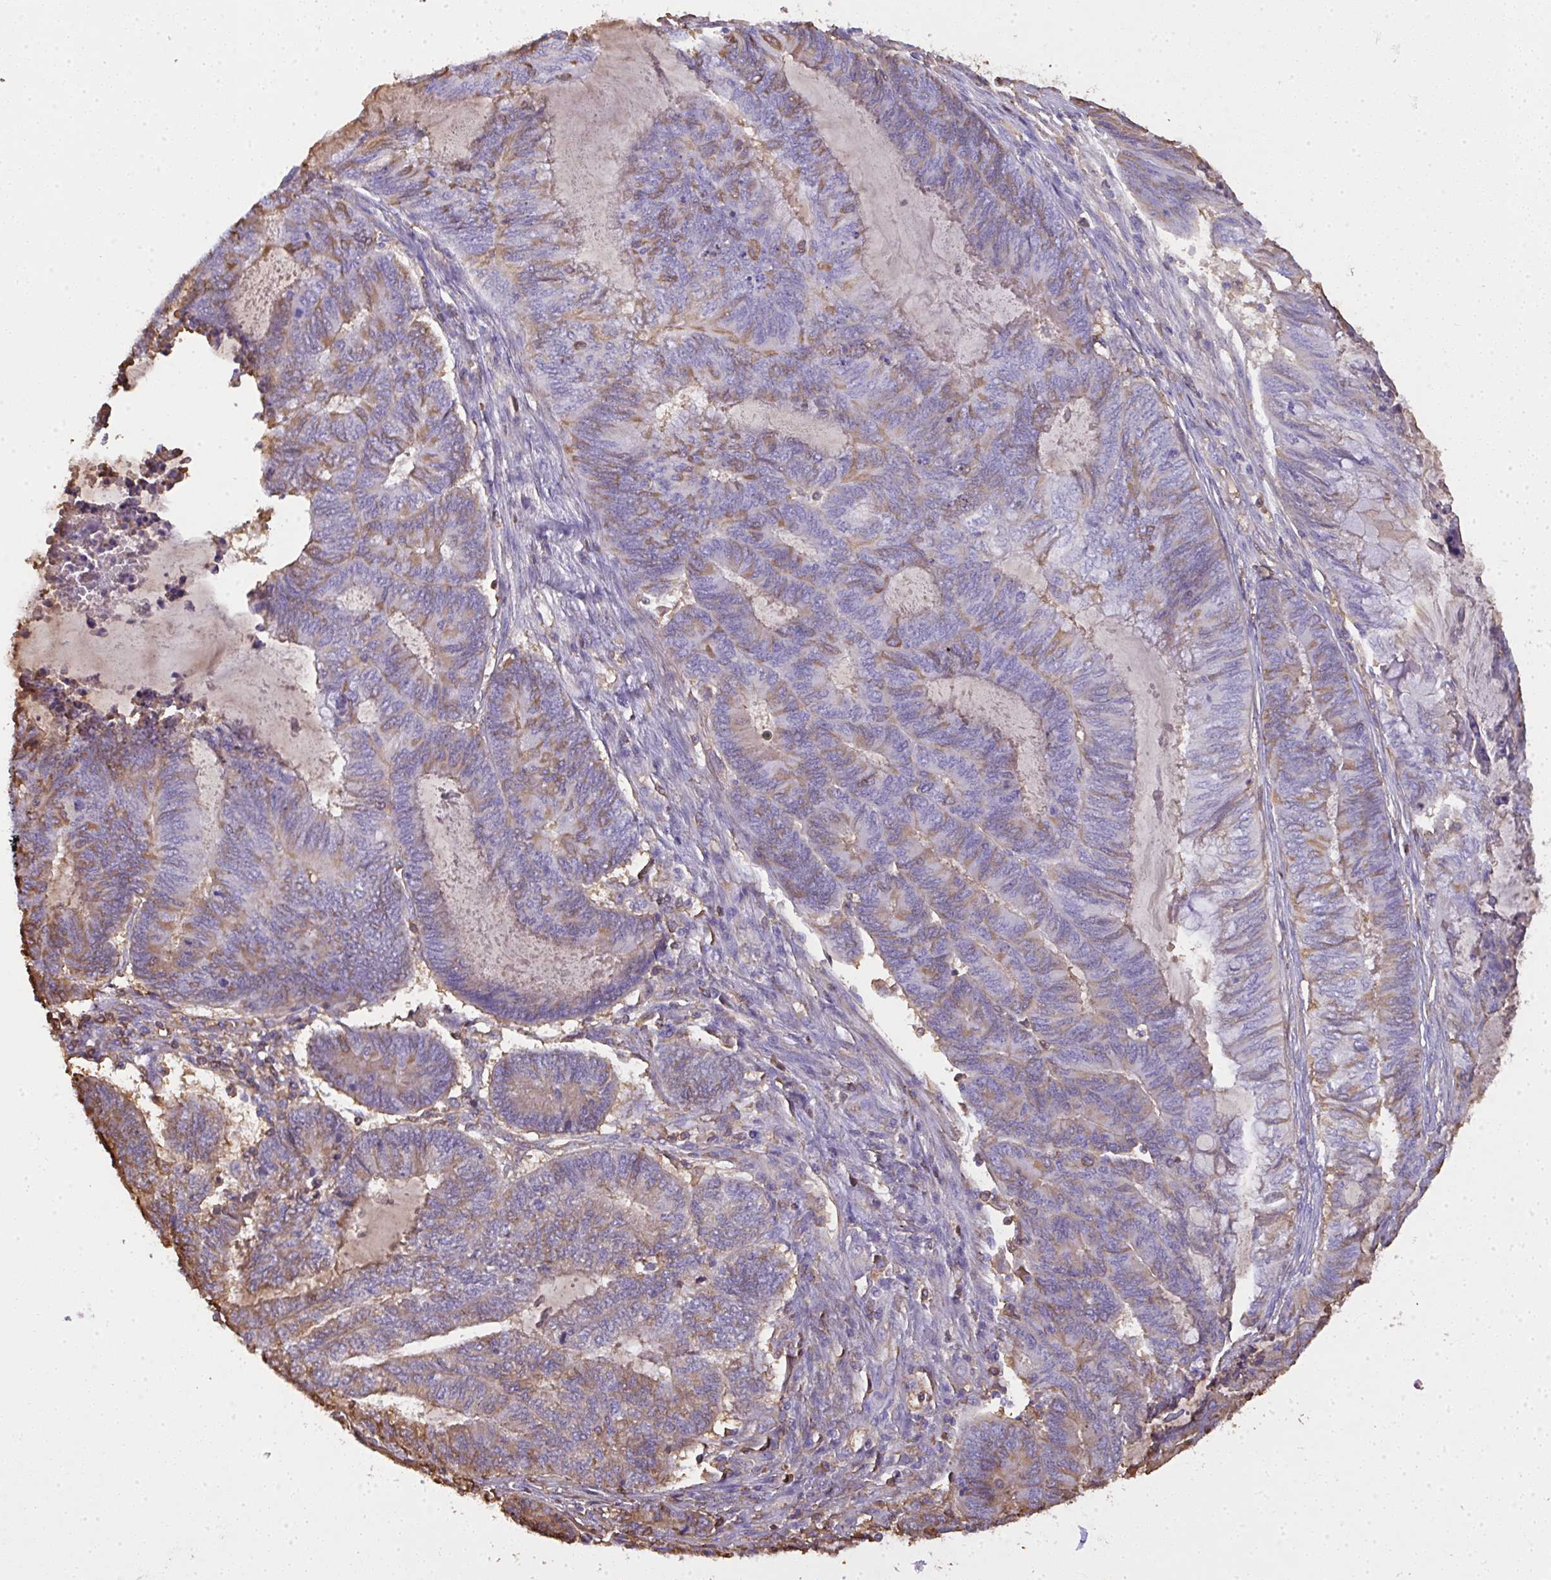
{"staining": {"intensity": "moderate", "quantity": "25%-75%", "location": "cytoplasmic/membranous"}, "tissue": "endometrial cancer", "cell_type": "Tumor cells", "image_type": "cancer", "snomed": [{"axis": "morphology", "description": "Adenocarcinoma, NOS"}, {"axis": "topography", "description": "Uterus"}, {"axis": "topography", "description": "Endometrium"}], "caption": "Human endometrial adenocarcinoma stained with a protein marker displays moderate staining in tumor cells.", "gene": "SMYD5", "patient": {"sex": "female", "age": 70}}